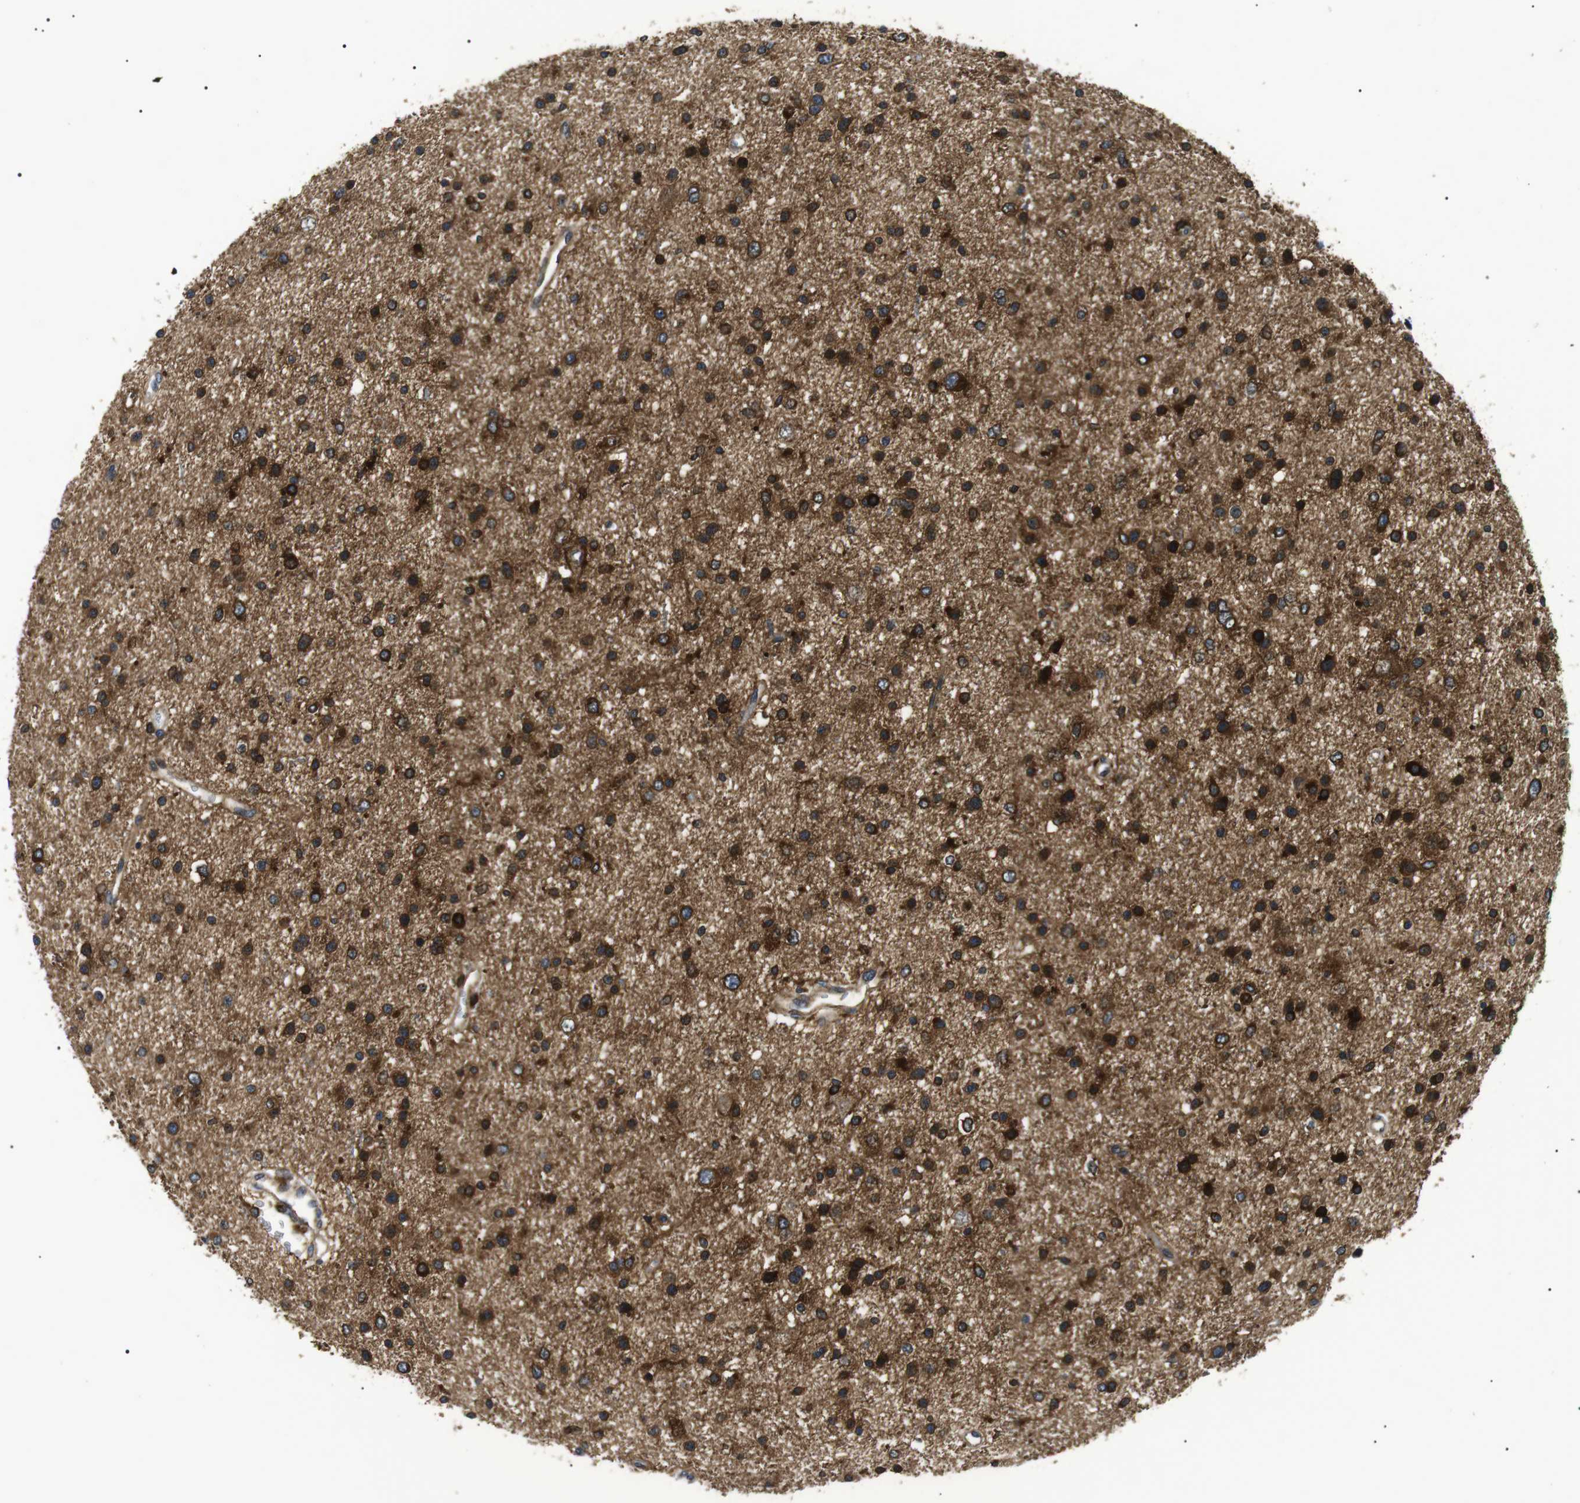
{"staining": {"intensity": "strong", "quantity": ">75%", "location": "cytoplasmic/membranous"}, "tissue": "glioma", "cell_type": "Tumor cells", "image_type": "cancer", "snomed": [{"axis": "morphology", "description": "Glioma, malignant, Low grade"}, {"axis": "topography", "description": "Brain"}], "caption": "Protein expression analysis of malignant glioma (low-grade) shows strong cytoplasmic/membranous staining in about >75% of tumor cells.", "gene": "RAB9A", "patient": {"sex": "female", "age": 37}}